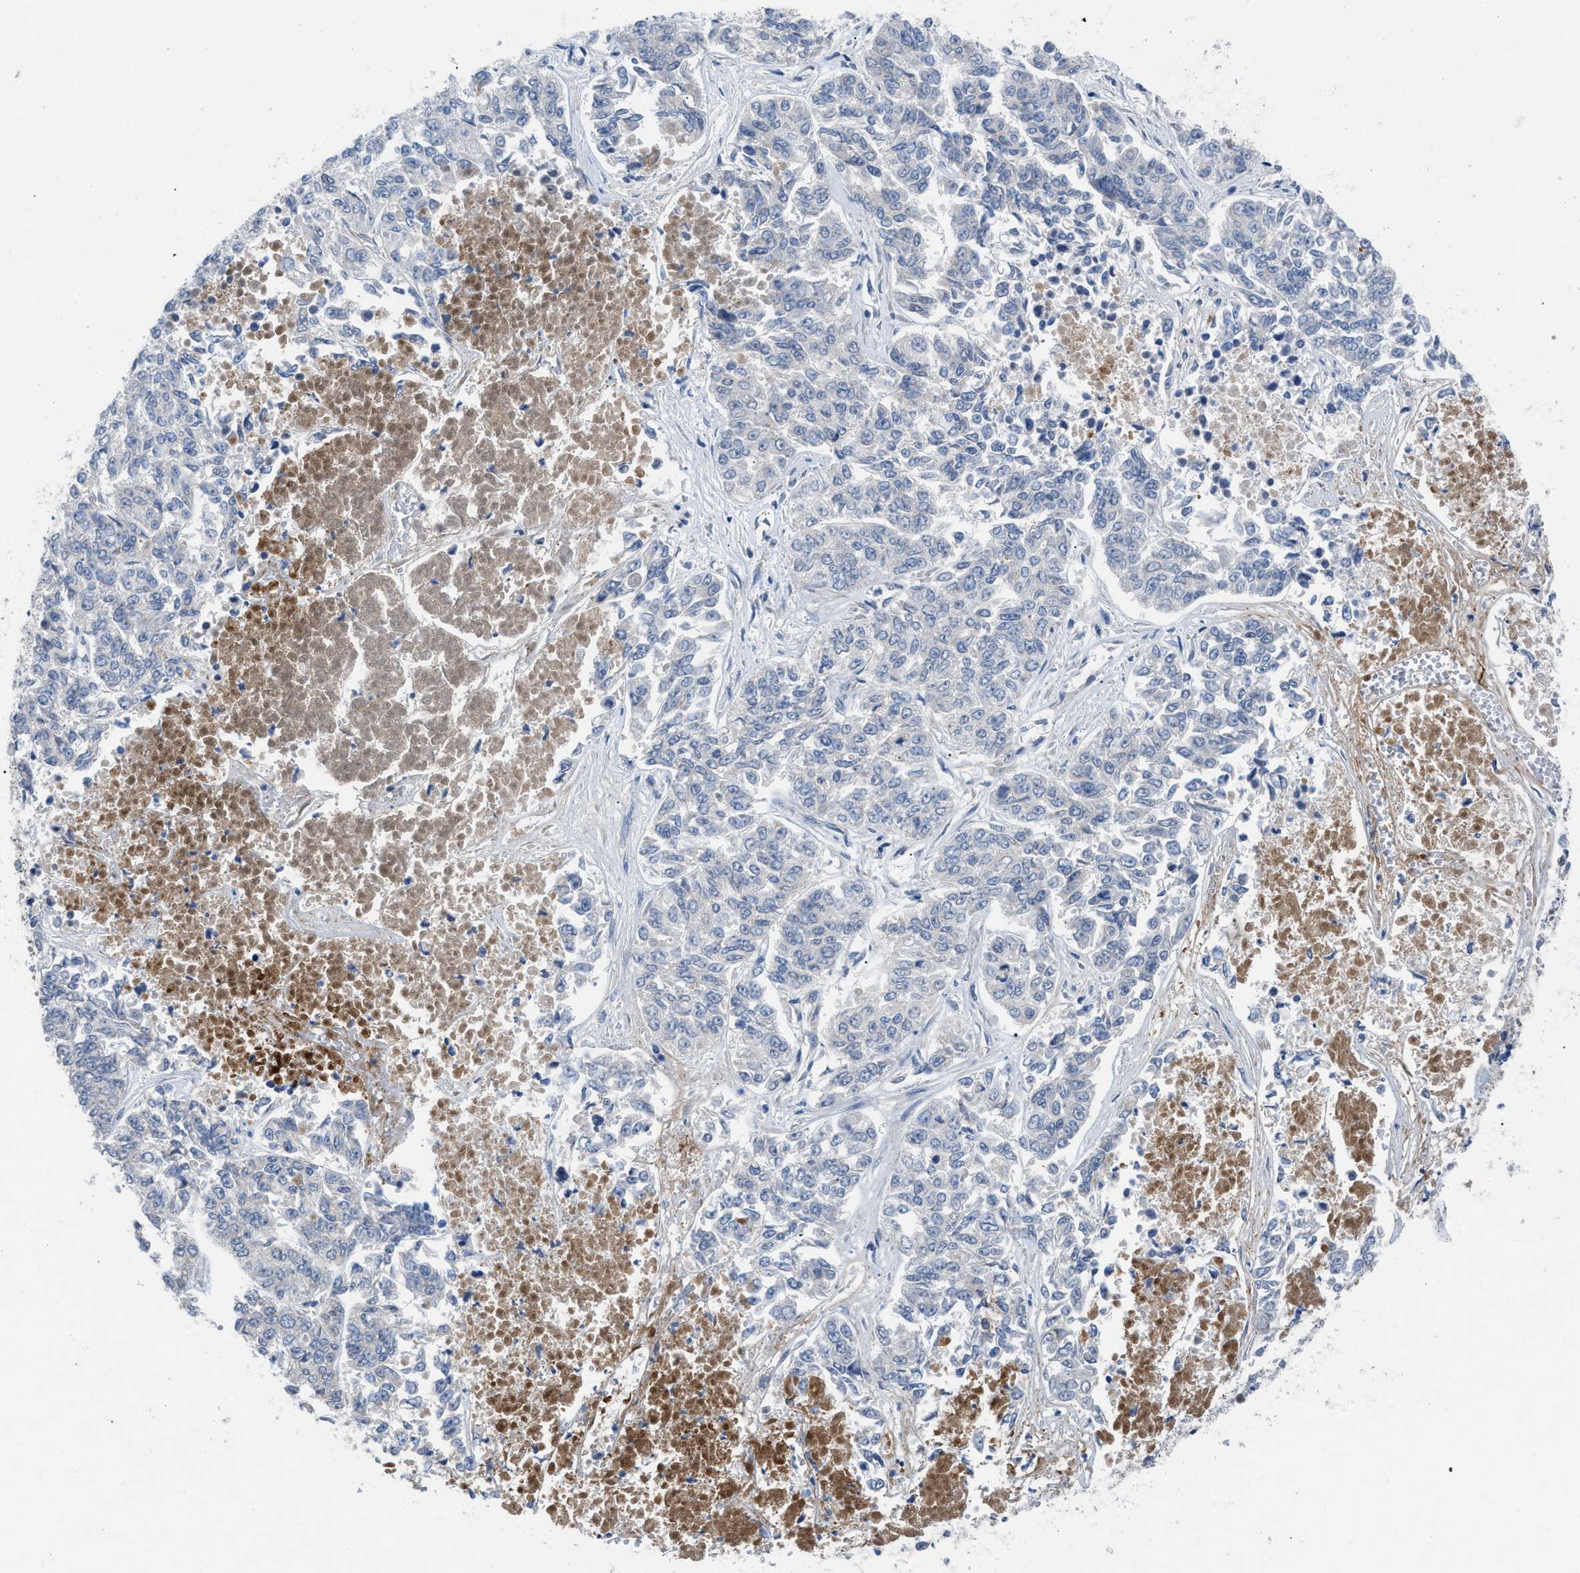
{"staining": {"intensity": "negative", "quantity": "none", "location": "none"}, "tissue": "lung cancer", "cell_type": "Tumor cells", "image_type": "cancer", "snomed": [{"axis": "morphology", "description": "Adenocarcinoma, NOS"}, {"axis": "topography", "description": "Lung"}], "caption": "DAB immunohistochemical staining of lung cancer displays no significant expression in tumor cells.", "gene": "HPX", "patient": {"sex": "male", "age": 84}}